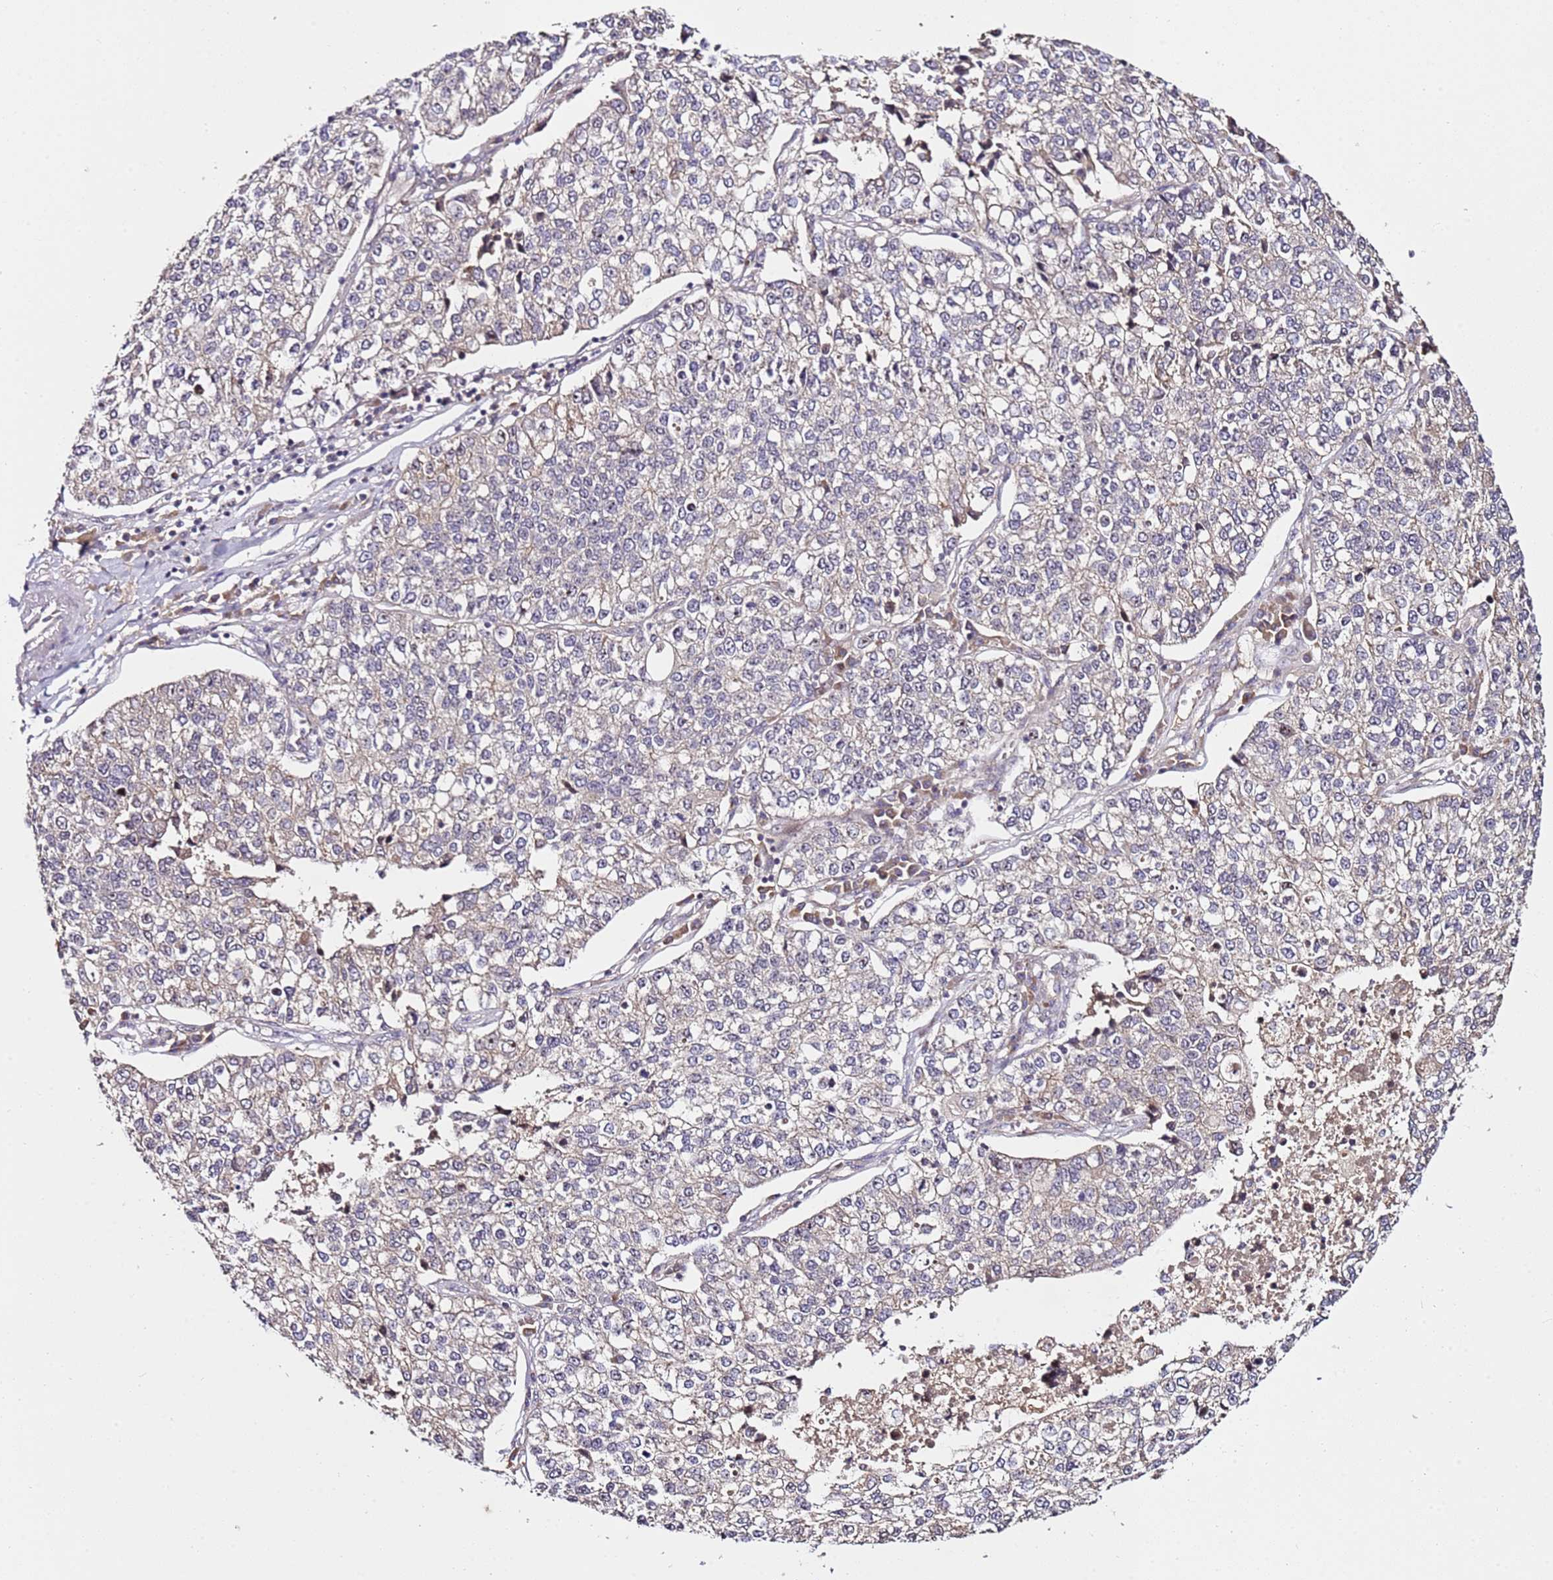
{"staining": {"intensity": "weak", "quantity": "<25%", "location": "cytoplasmic/membranous"}, "tissue": "lung cancer", "cell_type": "Tumor cells", "image_type": "cancer", "snomed": [{"axis": "morphology", "description": "Adenocarcinoma, NOS"}, {"axis": "topography", "description": "Lung"}], "caption": "Immunohistochemistry (IHC) photomicrograph of lung adenocarcinoma stained for a protein (brown), which demonstrates no staining in tumor cells. (Stains: DAB (3,3'-diaminobenzidine) immunohistochemistry with hematoxylin counter stain, Microscopy: brightfield microscopy at high magnification).", "gene": "DDX27", "patient": {"sex": "male", "age": 49}}